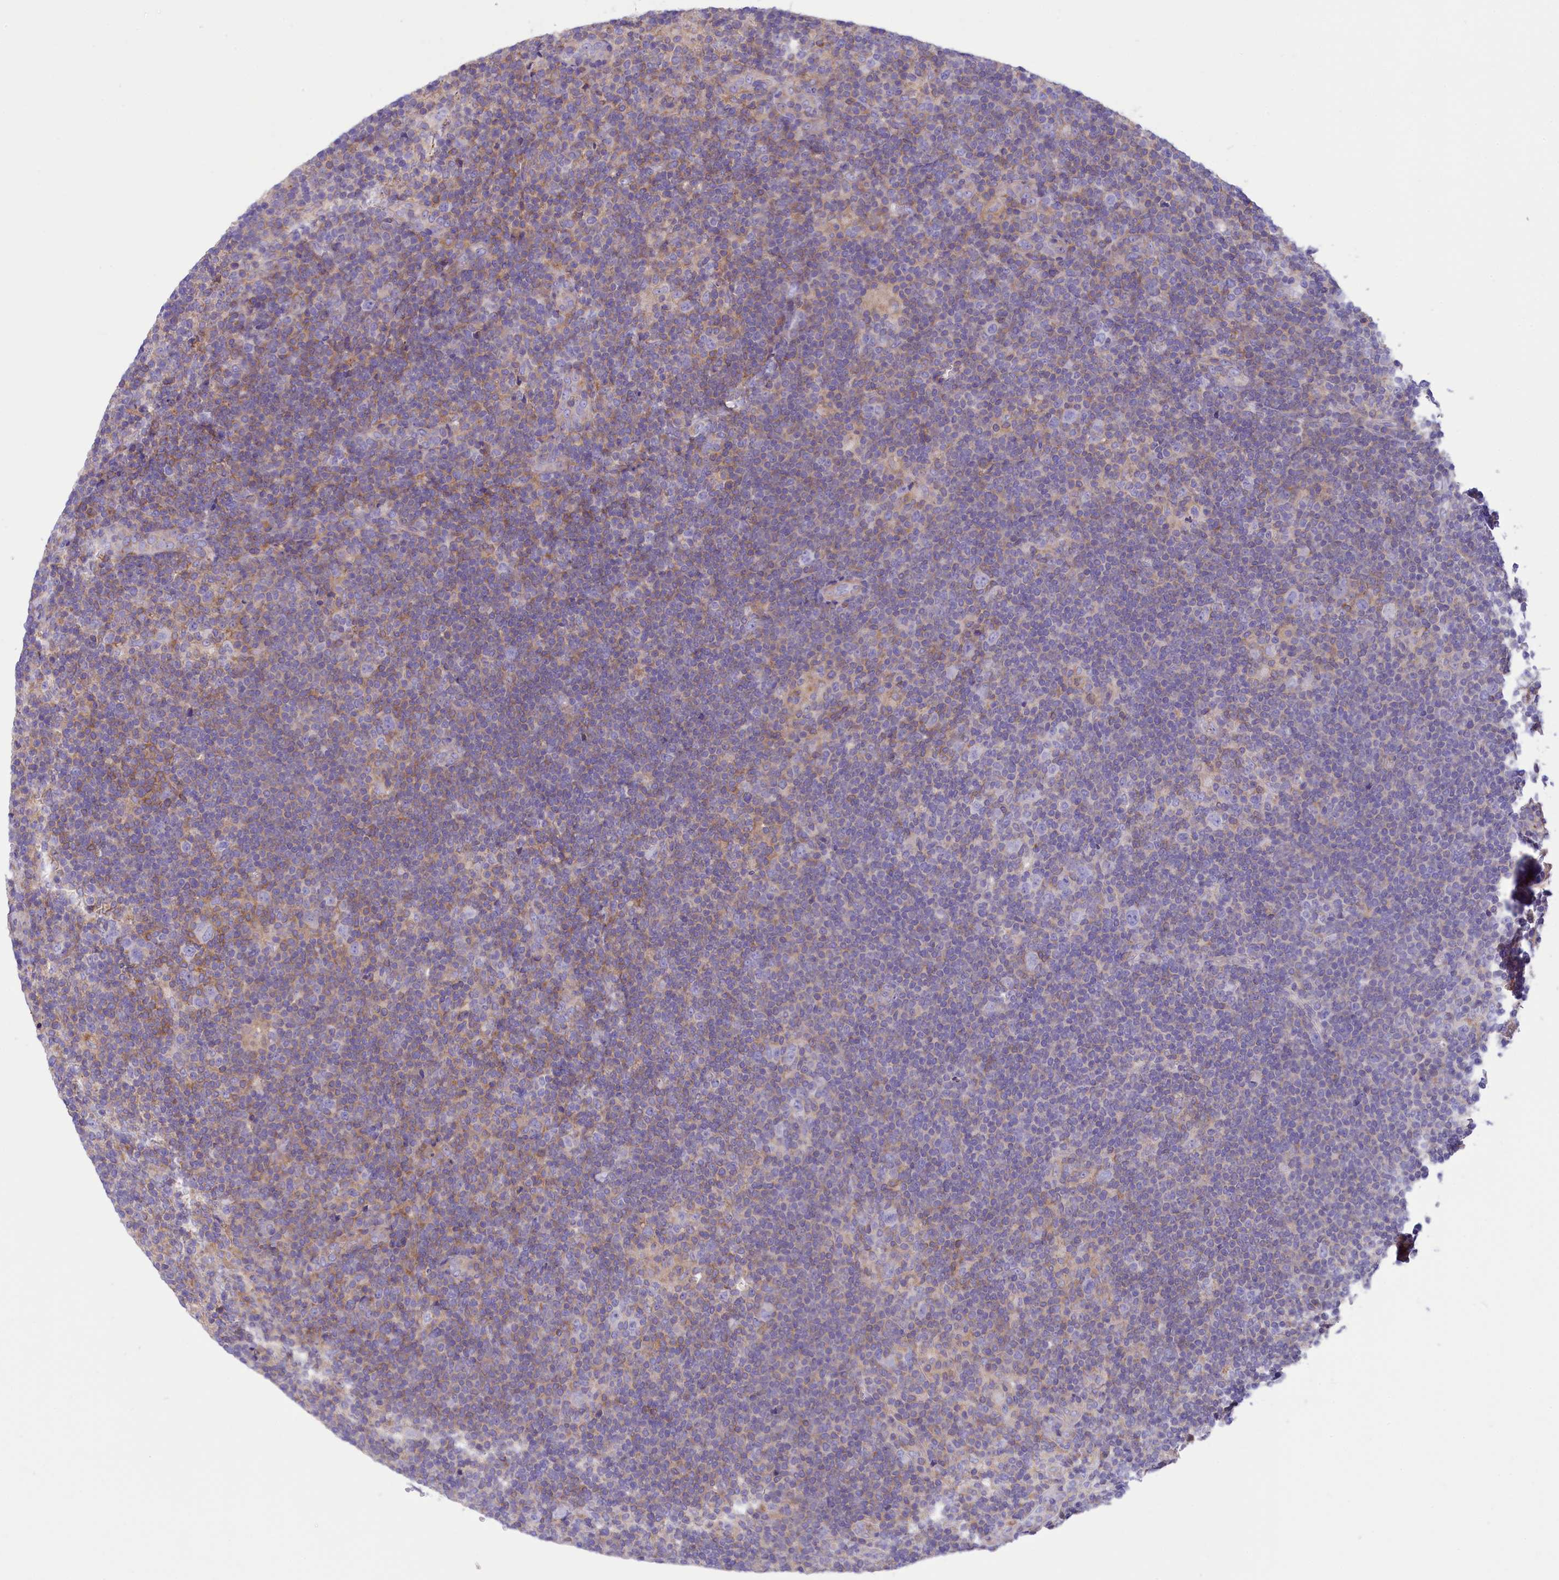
{"staining": {"intensity": "negative", "quantity": "none", "location": "none"}, "tissue": "lymphoma", "cell_type": "Tumor cells", "image_type": "cancer", "snomed": [{"axis": "morphology", "description": "Hodgkin's disease, NOS"}, {"axis": "topography", "description": "Lymph node"}], "caption": "Human Hodgkin's disease stained for a protein using immunohistochemistry (IHC) reveals no positivity in tumor cells.", "gene": "CORO7-PAM16", "patient": {"sex": "female", "age": 57}}